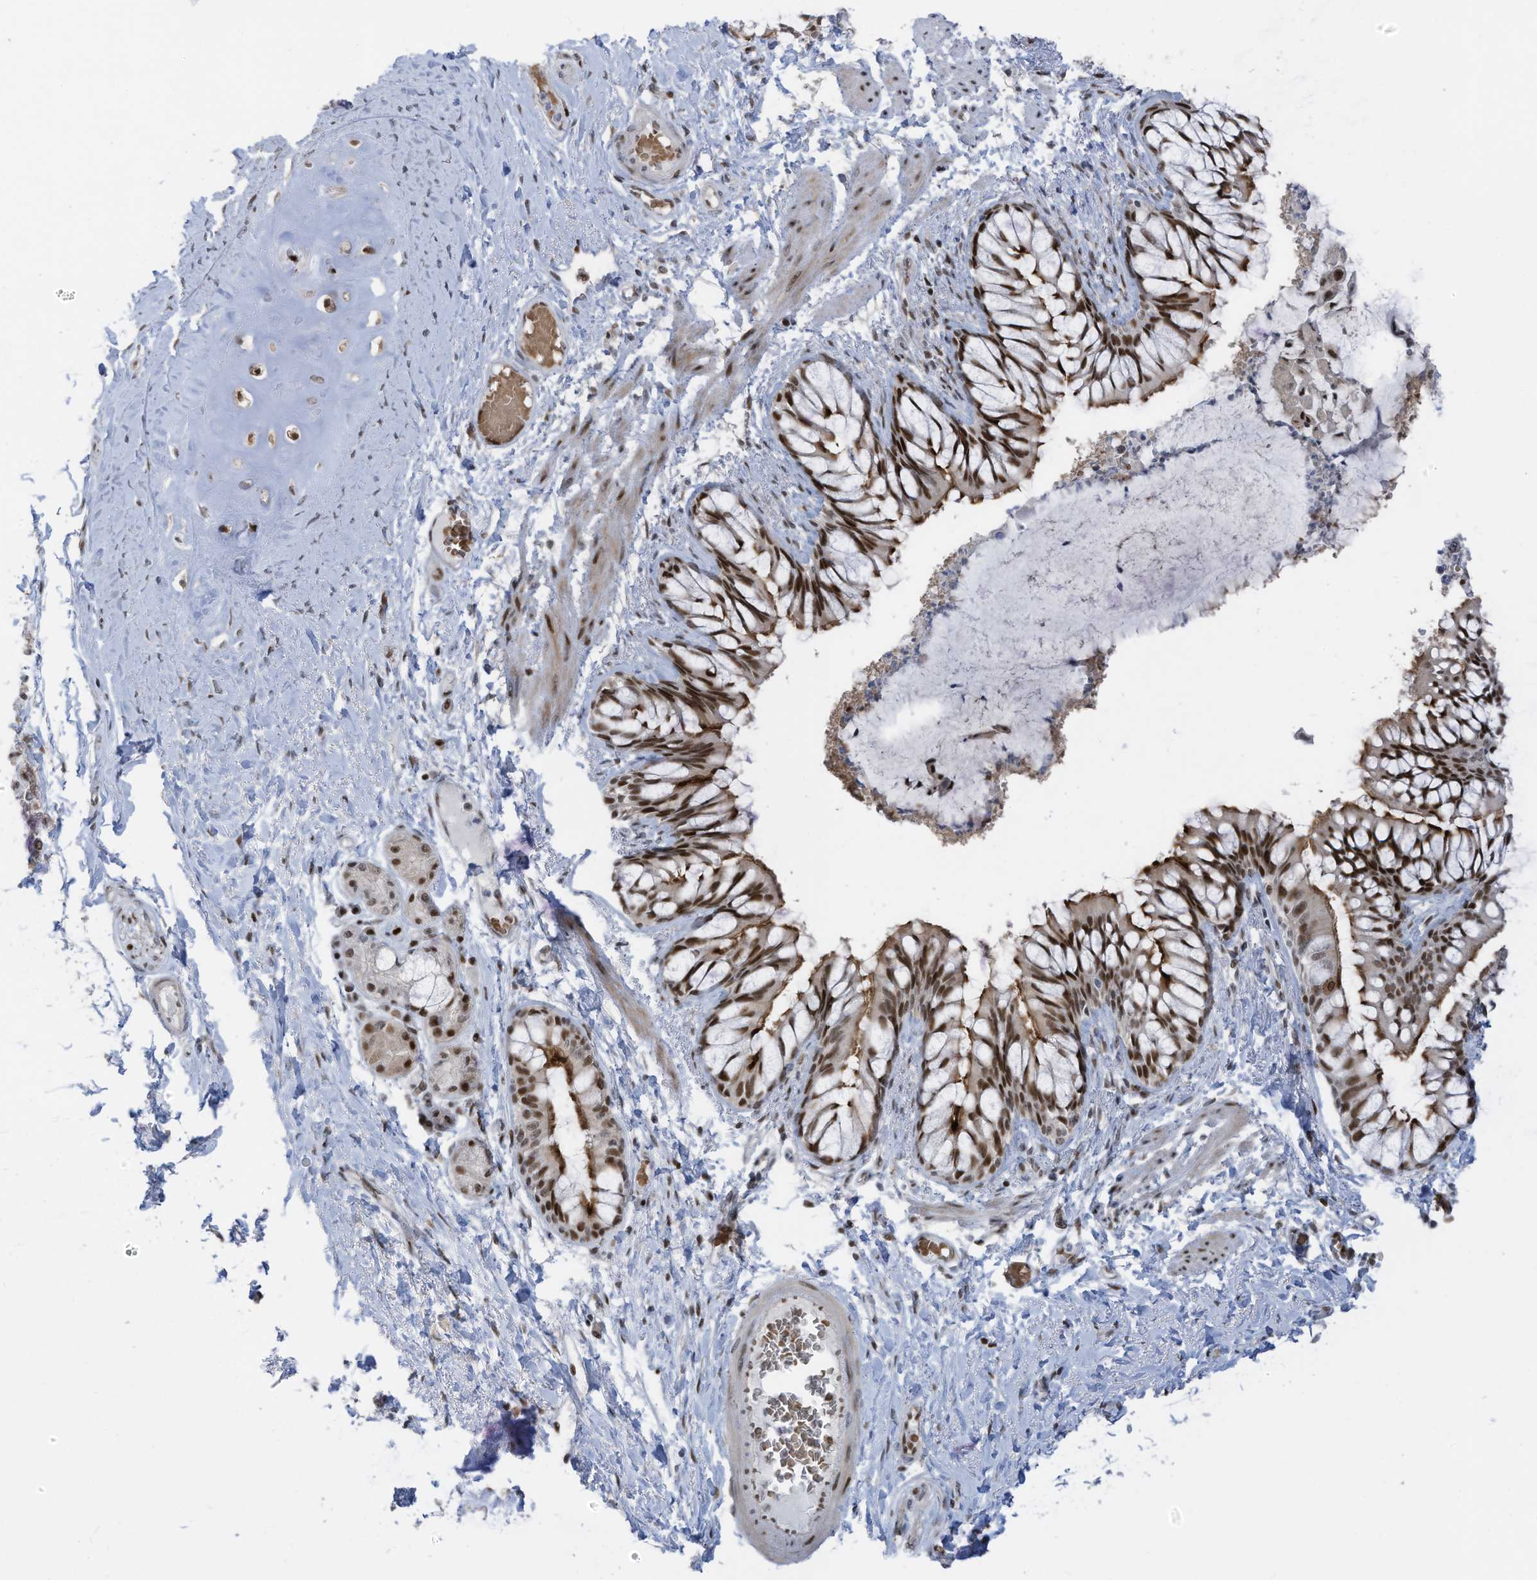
{"staining": {"intensity": "strong", "quantity": "25%-75%", "location": "nuclear"}, "tissue": "bronchus", "cell_type": "Respiratory epithelial cells", "image_type": "normal", "snomed": [{"axis": "morphology", "description": "Normal tissue, NOS"}, {"axis": "topography", "description": "Cartilage tissue"}, {"axis": "topography", "description": "Bronchus"}, {"axis": "topography", "description": "Lung"}], "caption": "Immunohistochemical staining of benign bronchus exhibits 25%-75% levels of strong nuclear protein expression in about 25%-75% of respiratory epithelial cells. Immunohistochemistry (ihc) stains the protein of interest in brown and the nuclei are stained blue.", "gene": "ZCWPW2", "patient": {"sex": "female", "age": 49}}